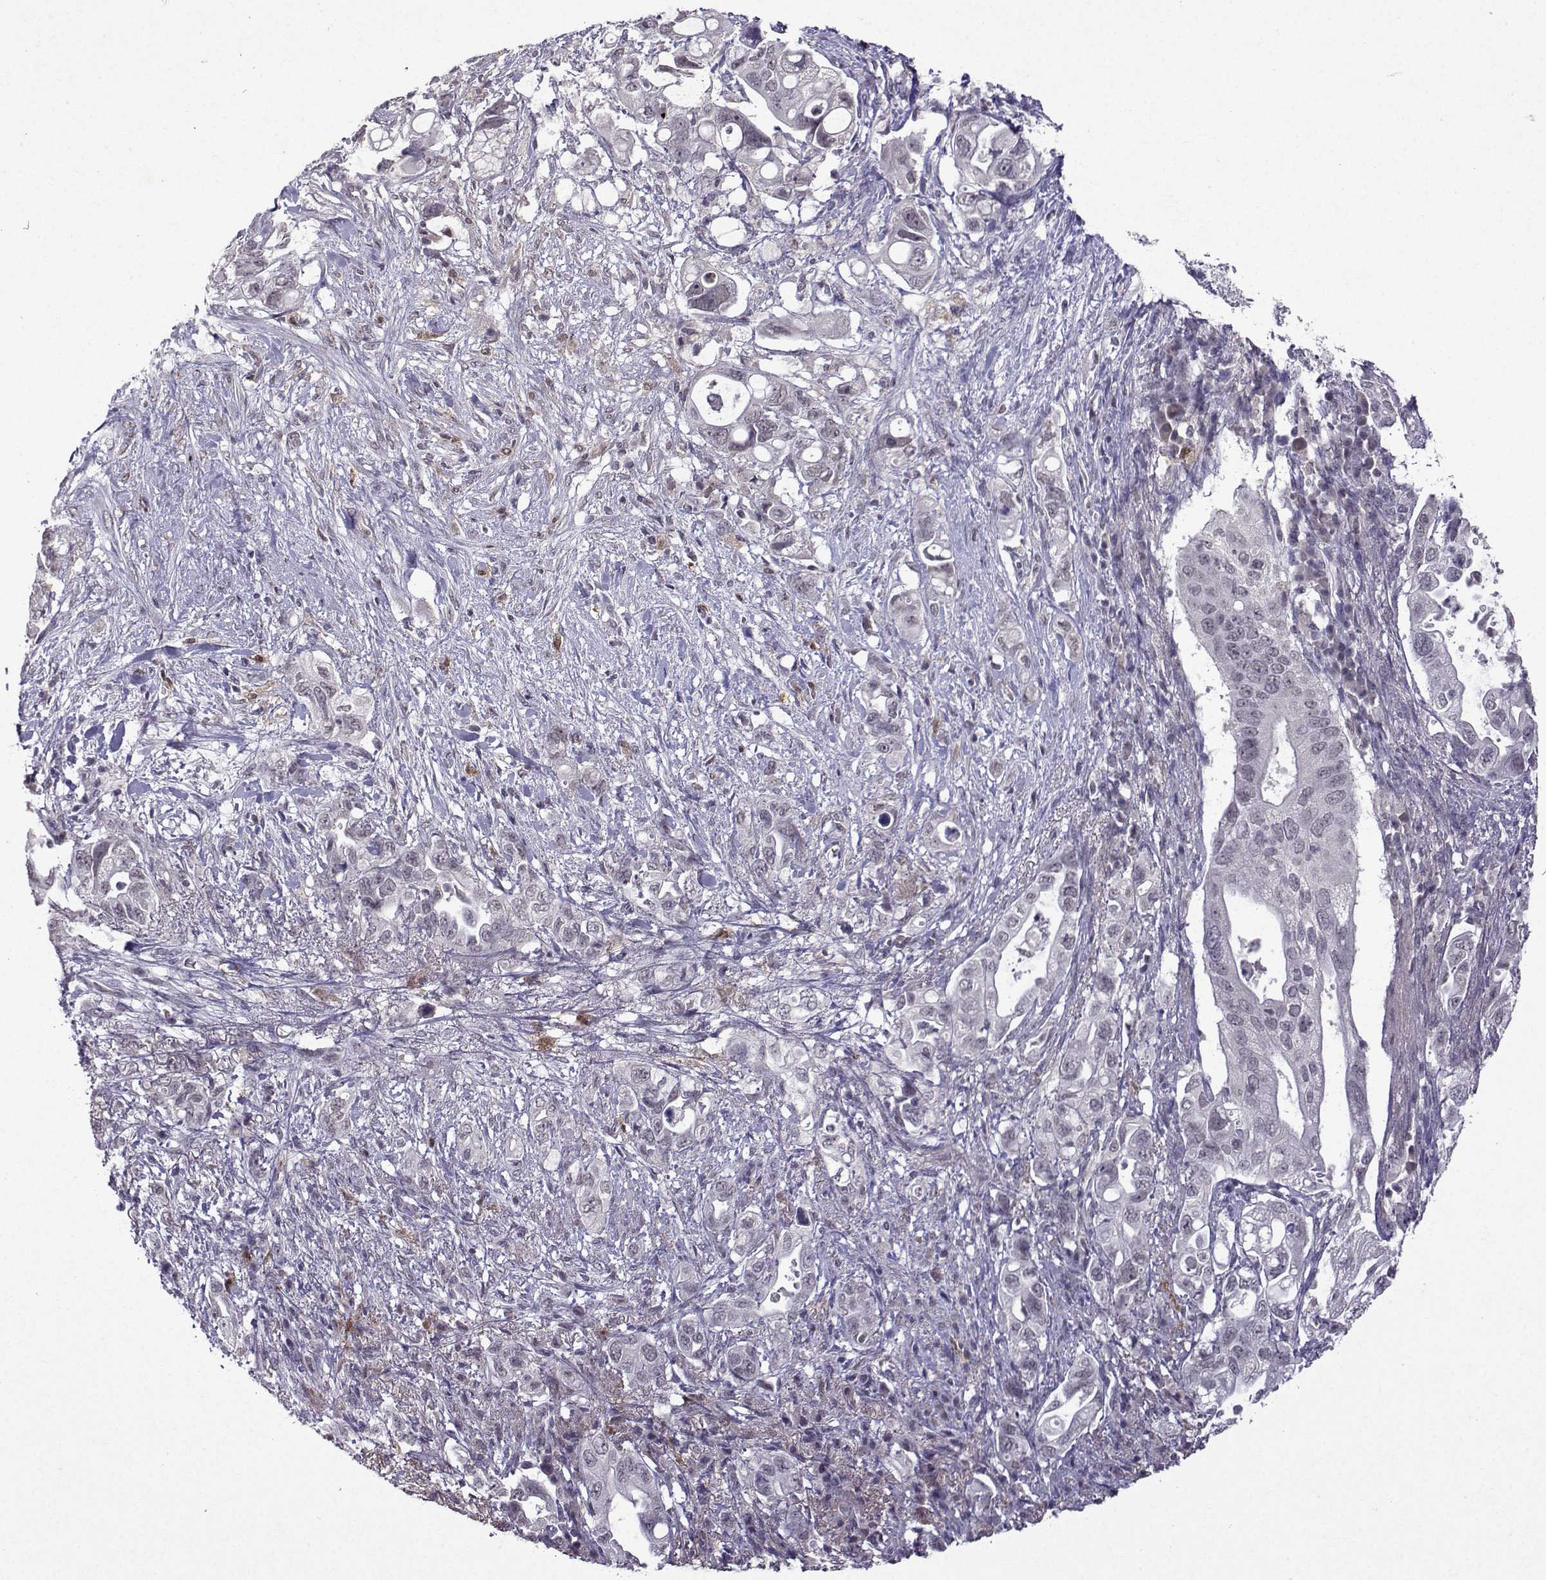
{"staining": {"intensity": "negative", "quantity": "none", "location": "none"}, "tissue": "pancreatic cancer", "cell_type": "Tumor cells", "image_type": "cancer", "snomed": [{"axis": "morphology", "description": "Adenocarcinoma, NOS"}, {"axis": "topography", "description": "Pancreas"}], "caption": "Immunohistochemical staining of pancreatic cancer (adenocarcinoma) displays no significant expression in tumor cells.", "gene": "CCL28", "patient": {"sex": "female", "age": 72}}